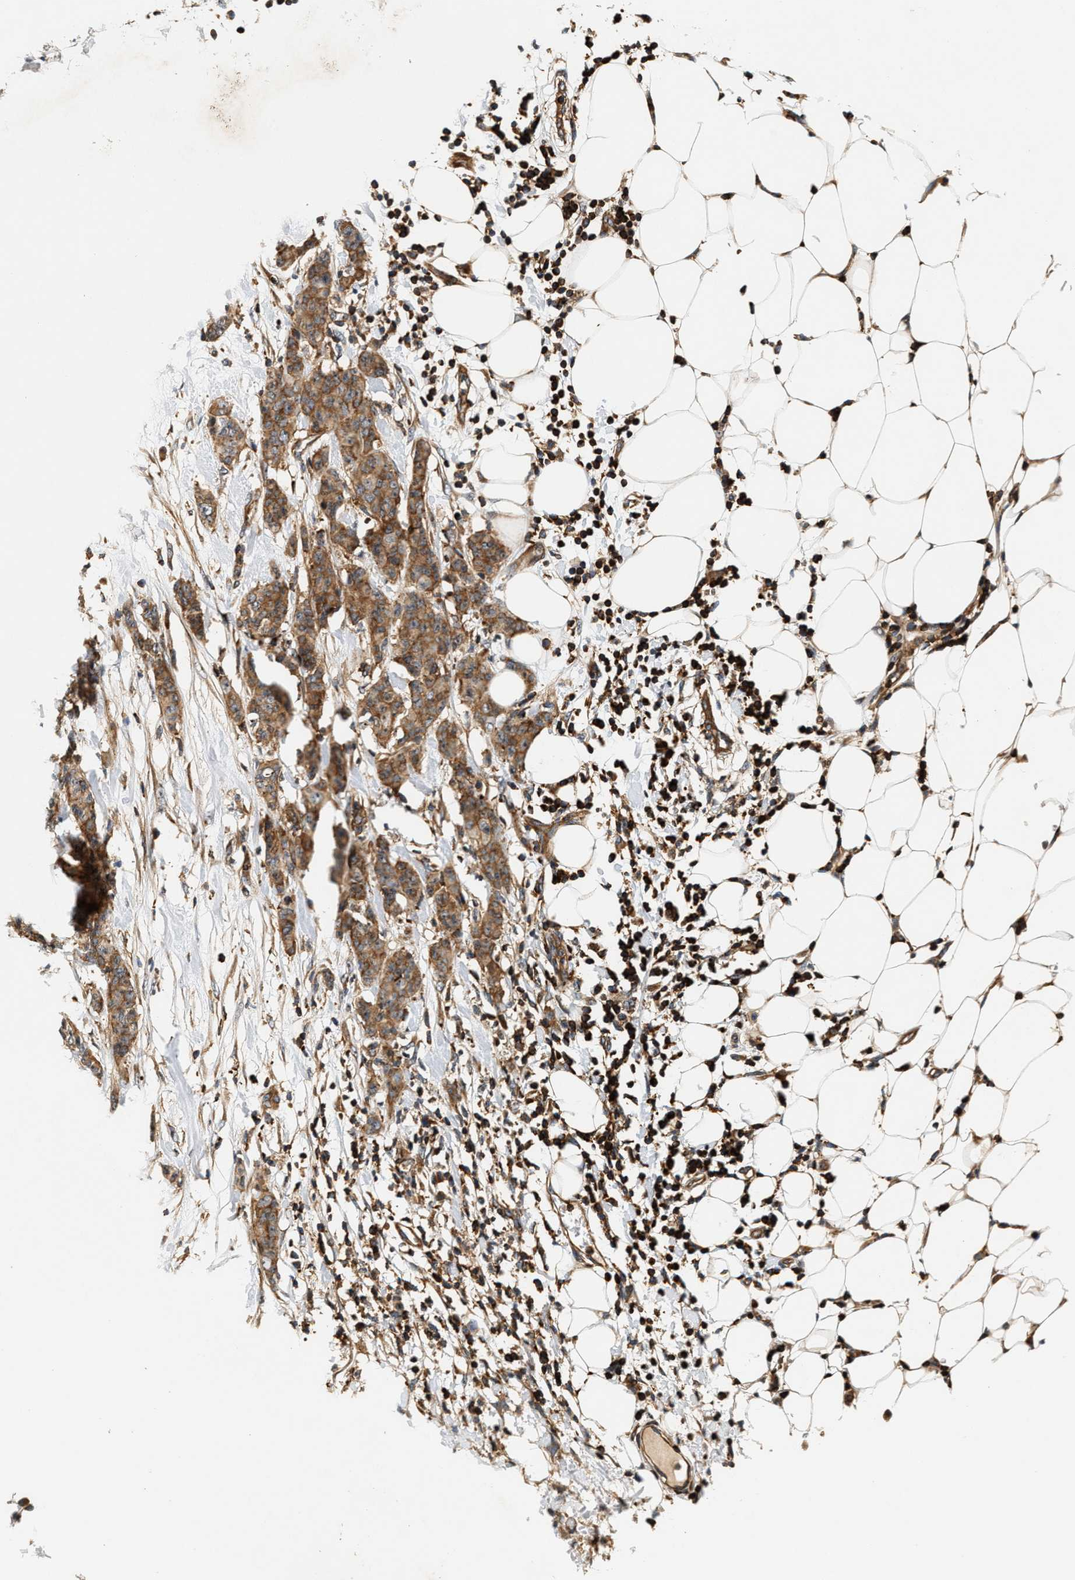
{"staining": {"intensity": "moderate", "quantity": ">75%", "location": "cytoplasmic/membranous"}, "tissue": "breast cancer", "cell_type": "Tumor cells", "image_type": "cancer", "snomed": [{"axis": "morphology", "description": "Normal tissue, NOS"}, {"axis": "morphology", "description": "Duct carcinoma"}, {"axis": "topography", "description": "Breast"}], "caption": "A medium amount of moderate cytoplasmic/membranous staining is present in approximately >75% of tumor cells in invasive ductal carcinoma (breast) tissue.", "gene": "SAMD9", "patient": {"sex": "female", "age": 40}}